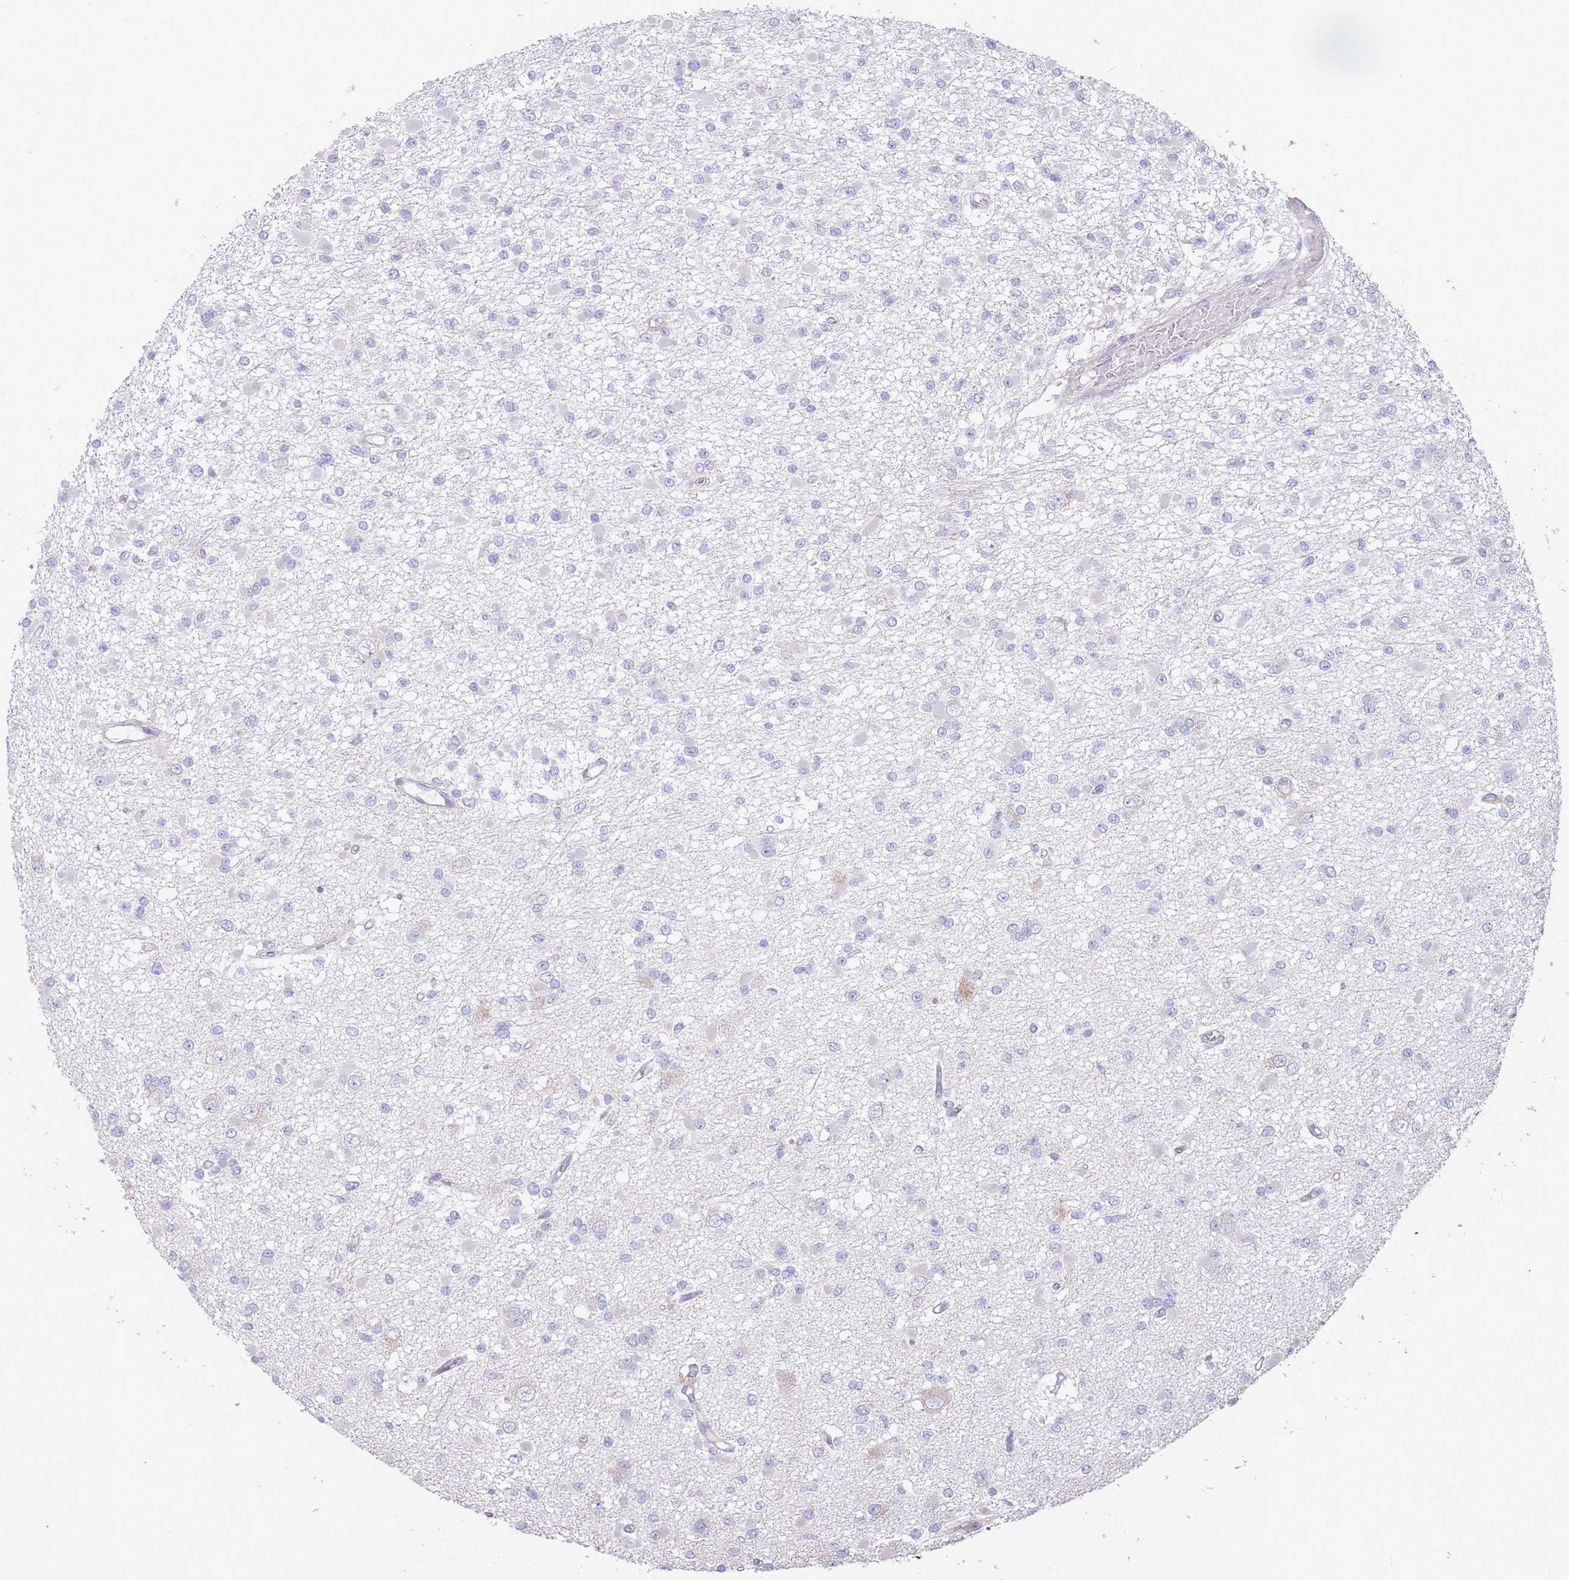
{"staining": {"intensity": "negative", "quantity": "none", "location": "none"}, "tissue": "glioma", "cell_type": "Tumor cells", "image_type": "cancer", "snomed": [{"axis": "morphology", "description": "Glioma, malignant, Low grade"}, {"axis": "topography", "description": "Brain"}], "caption": "Tumor cells are negative for protein expression in human low-grade glioma (malignant).", "gene": "ALS2CL", "patient": {"sex": "female", "age": 22}}